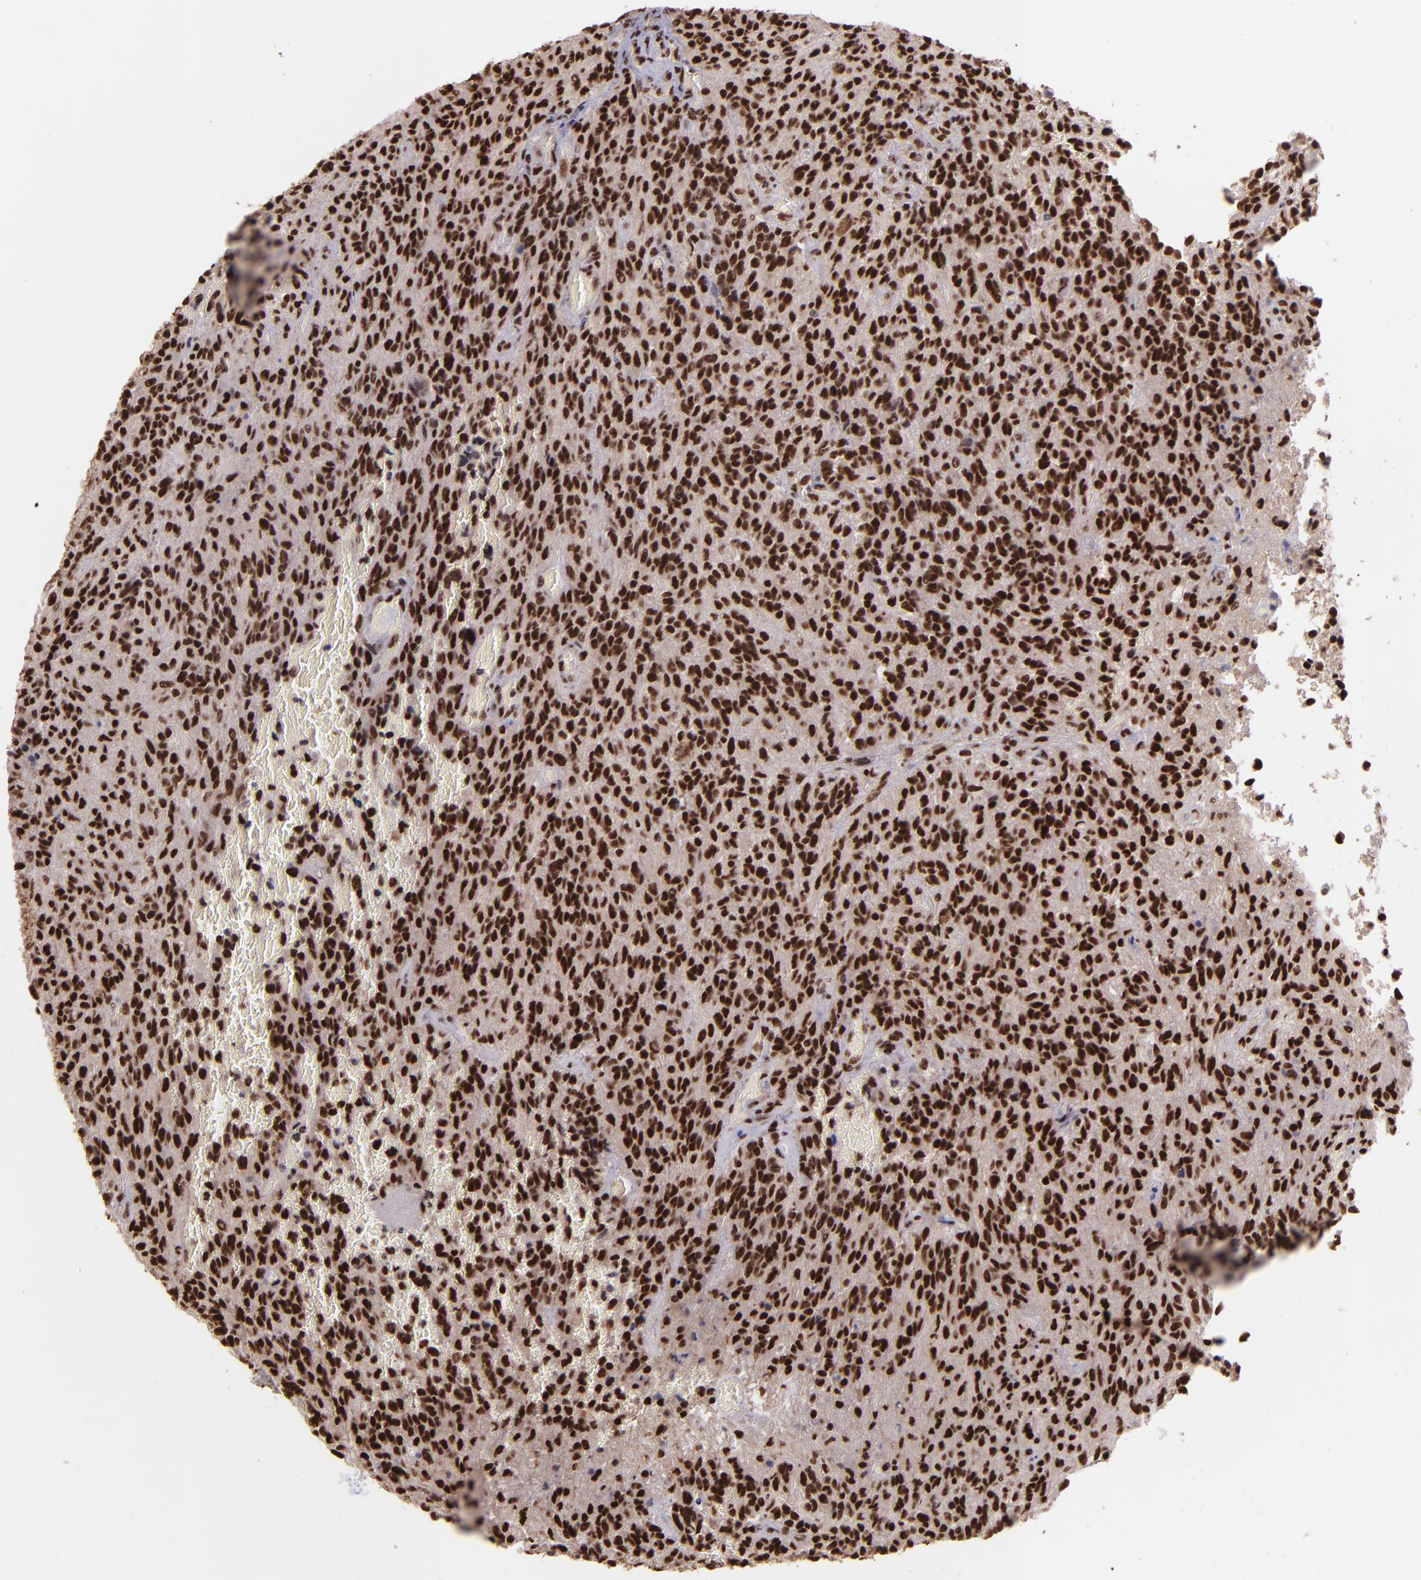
{"staining": {"intensity": "strong", "quantity": ">75%", "location": "nuclear"}, "tissue": "glioma", "cell_type": "Tumor cells", "image_type": "cancer", "snomed": [{"axis": "morphology", "description": "Normal tissue, NOS"}, {"axis": "morphology", "description": "Glioma, malignant, High grade"}, {"axis": "topography", "description": "Cerebral cortex"}], "caption": "A brown stain highlights strong nuclear positivity of a protein in glioma tumor cells.", "gene": "PQBP1", "patient": {"sex": "male", "age": 56}}